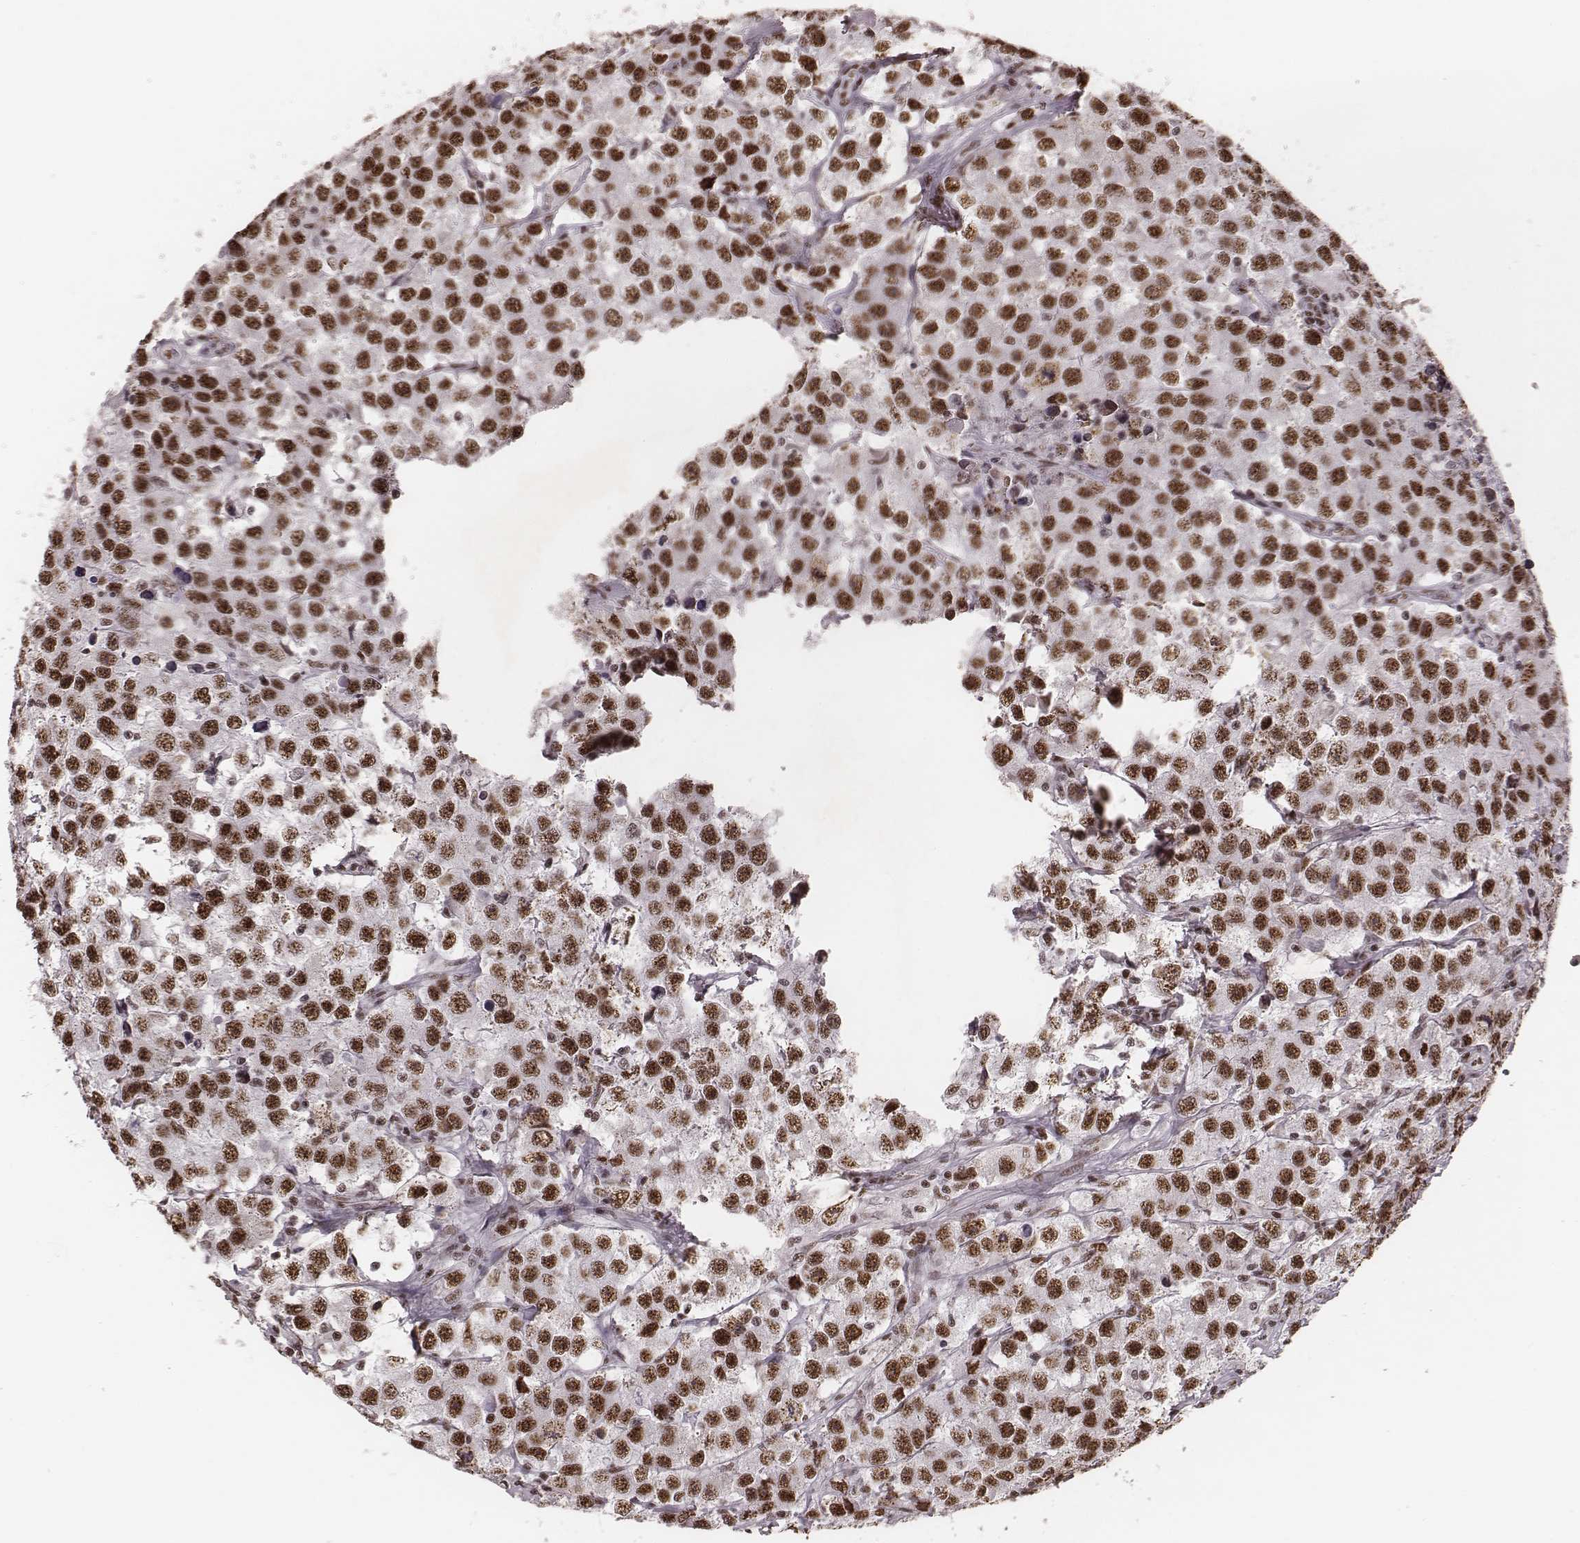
{"staining": {"intensity": "moderate", "quantity": ">75%", "location": "nuclear"}, "tissue": "testis cancer", "cell_type": "Tumor cells", "image_type": "cancer", "snomed": [{"axis": "morphology", "description": "Seminoma, NOS"}, {"axis": "topography", "description": "Testis"}], "caption": "An immunohistochemistry histopathology image of neoplastic tissue is shown. Protein staining in brown labels moderate nuclear positivity in testis cancer (seminoma) within tumor cells.", "gene": "LUC7L", "patient": {"sex": "male", "age": 52}}